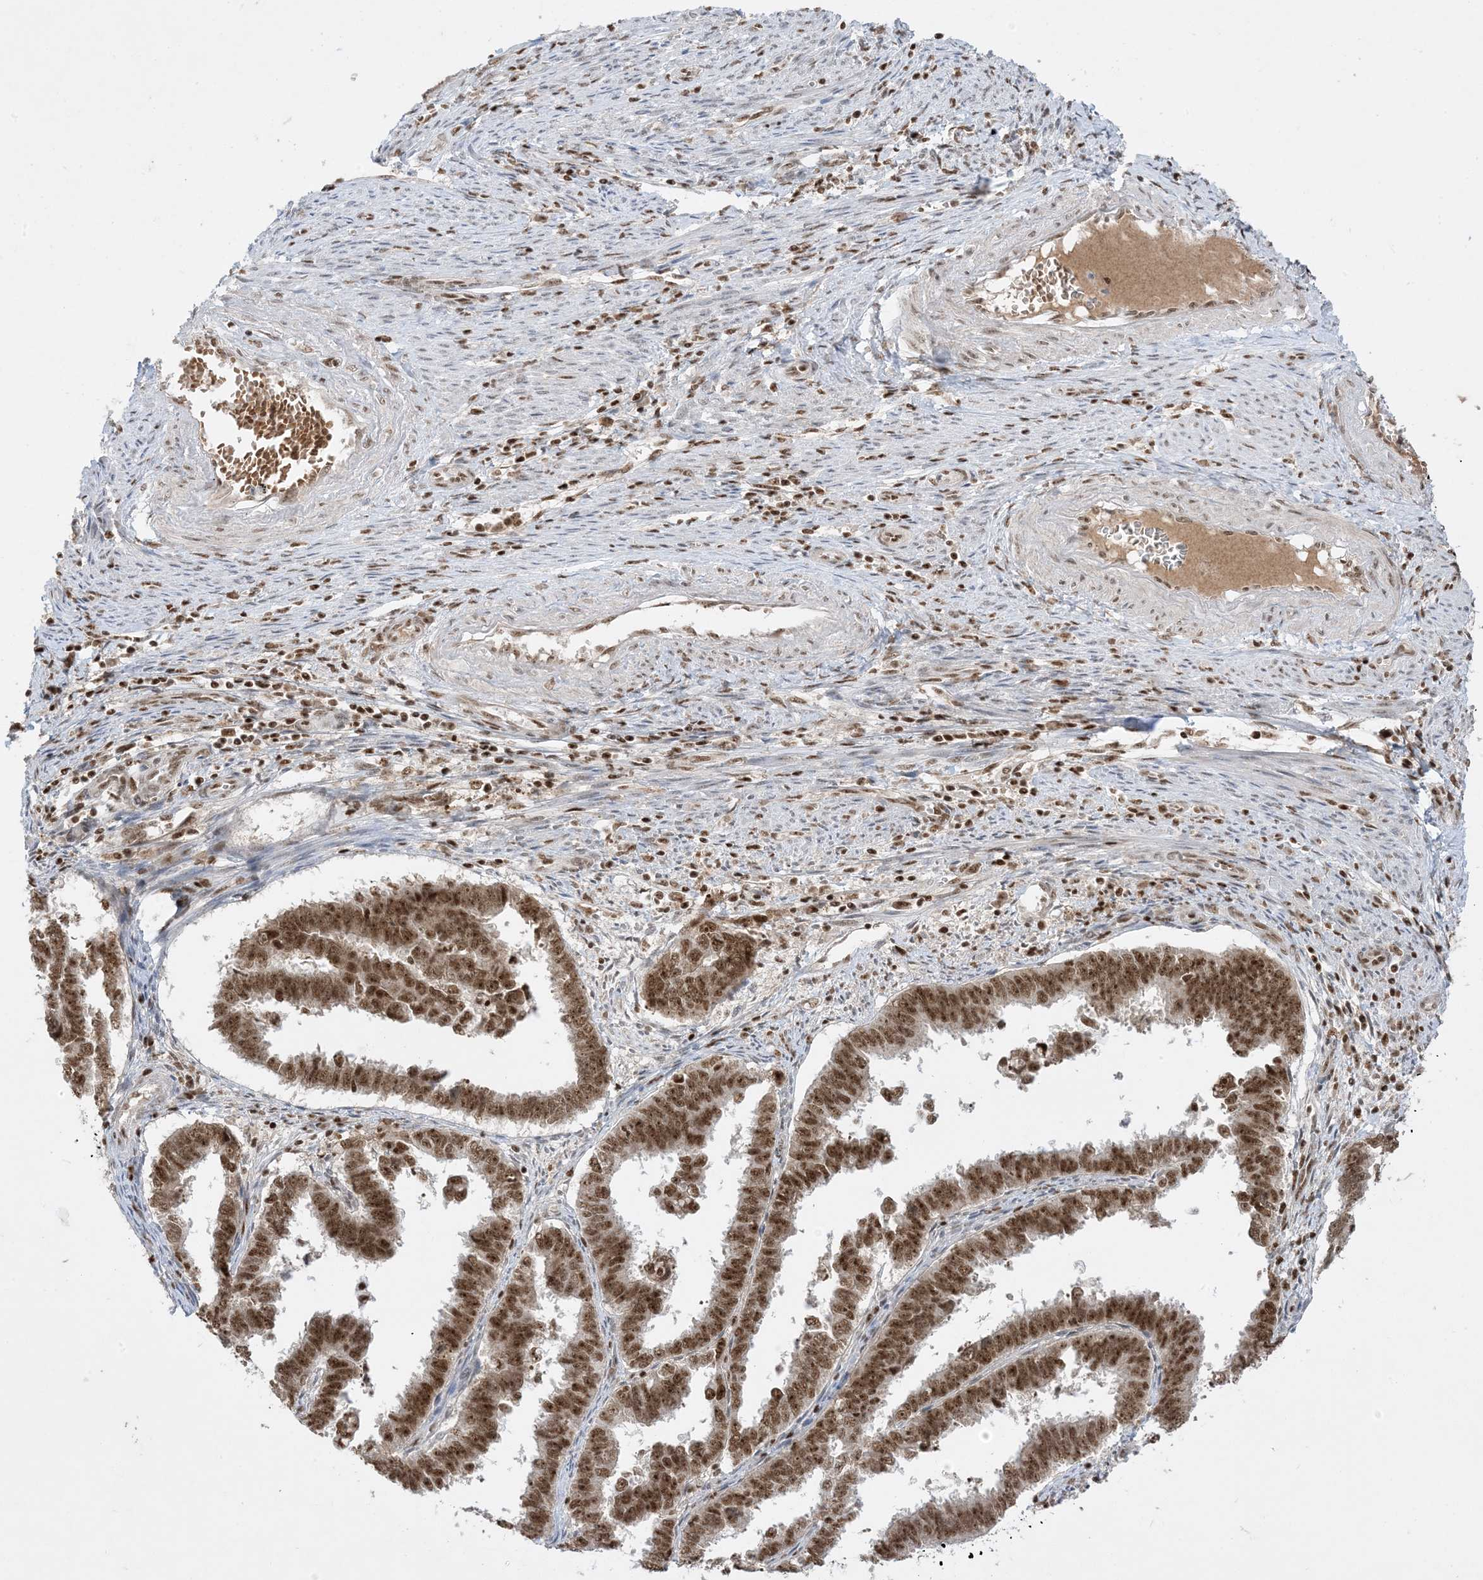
{"staining": {"intensity": "moderate", "quantity": ">75%", "location": "nuclear"}, "tissue": "endometrial cancer", "cell_type": "Tumor cells", "image_type": "cancer", "snomed": [{"axis": "morphology", "description": "Adenocarcinoma, NOS"}, {"axis": "topography", "description": "Endometrium"}], "caption": "IHC image of neoplastic tissue: human endometrial cancer stained using immunohistochemistry displays medium levels of moderate protein expression localized specifically in the nuclear of tumor cells, appearing as a nuclear brown color.", "gene": "PPIL2", "patient": {"sex": "female", "age": 75}}